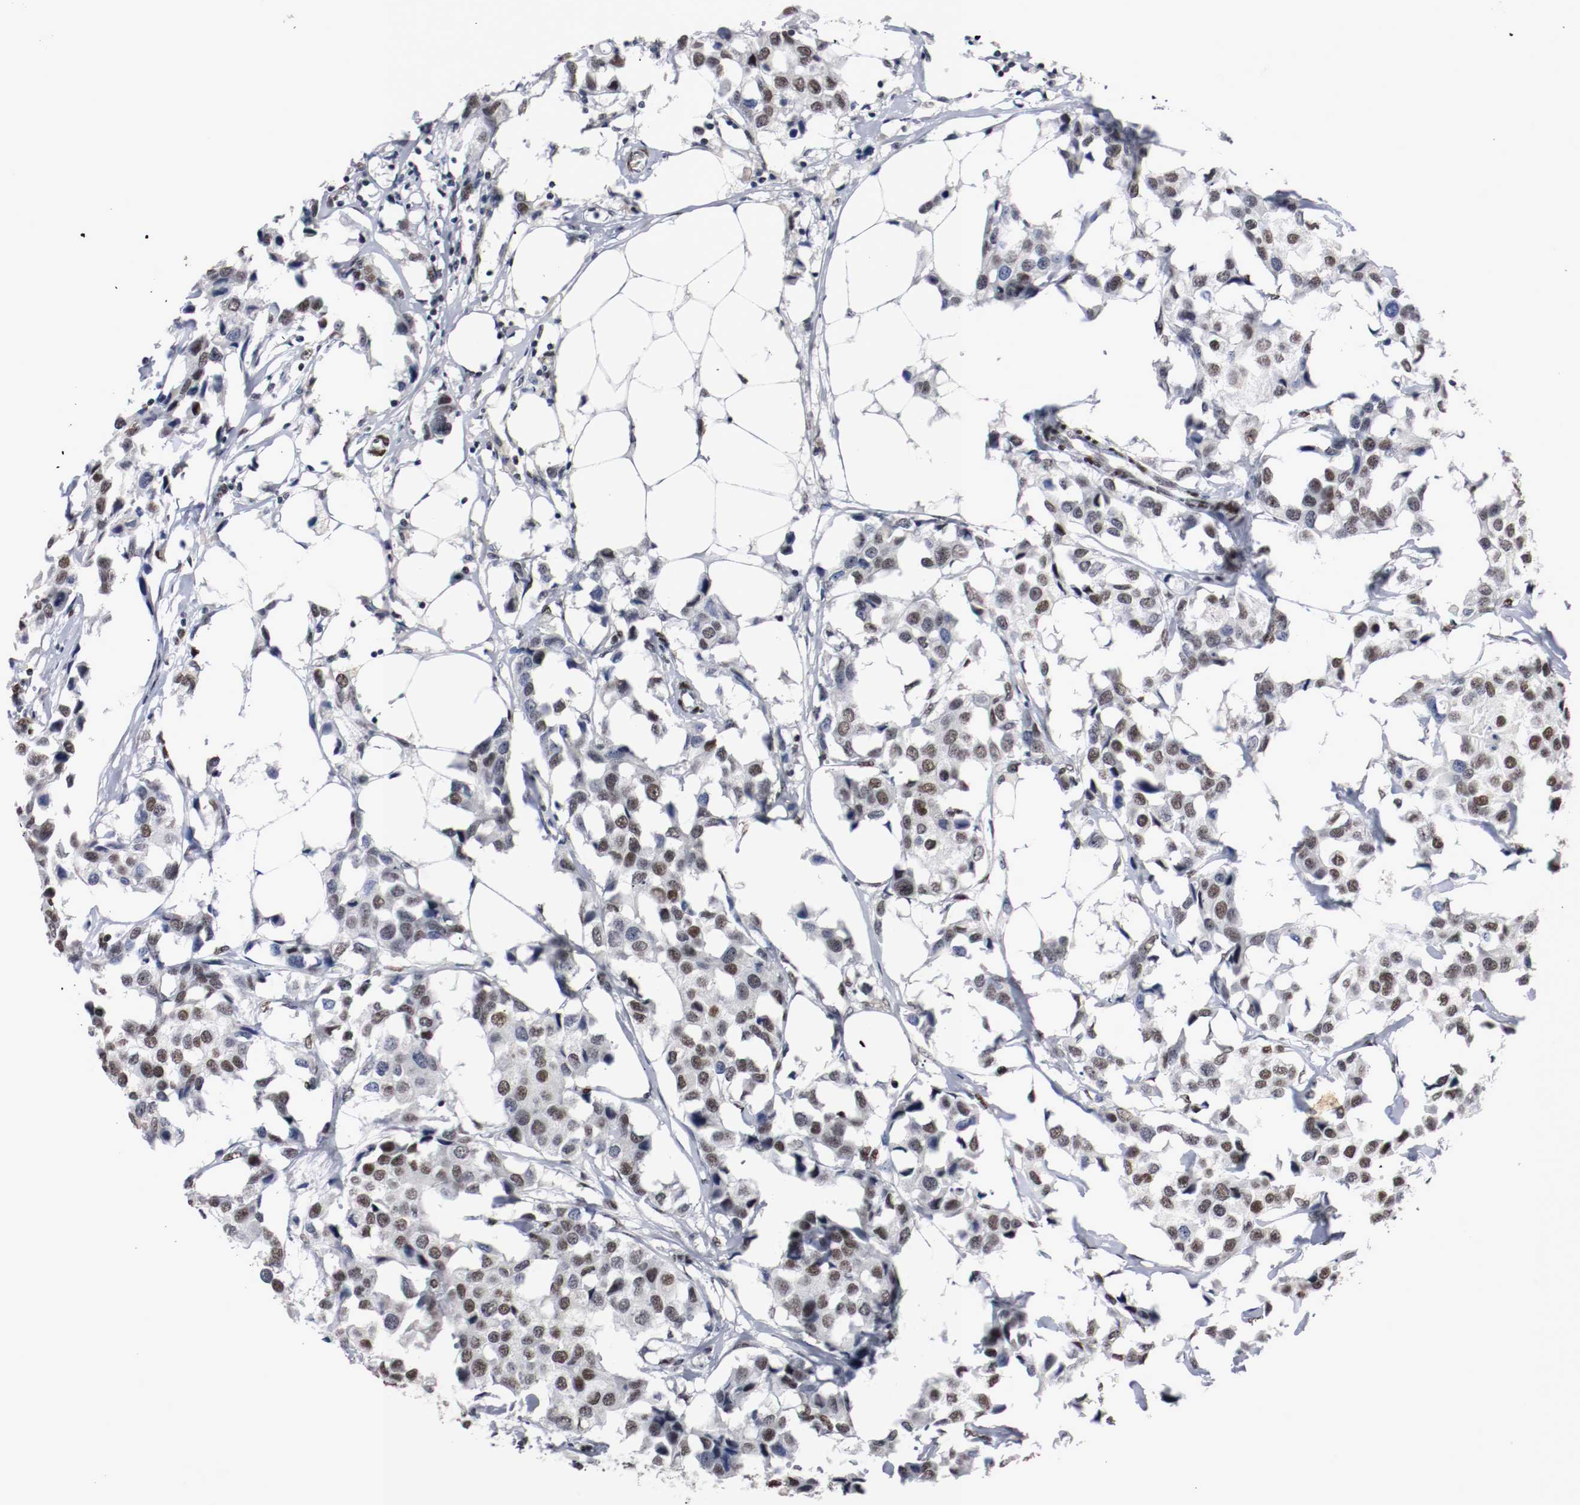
{"staining": {"intensity": "moderate", "quantity": "25%-75%", "location": "nuclear"}, "tissue": "breast cancer", "cell_type": "Tumor cells", "image_type": "cancer", "snomed": [{"axis": "morphology", "description": "Duct carcinoma"}, {"axis": "topography", "description": "Breast"}], "caption": "Human infiltrating ductal carcinoma (breast) stained with a brown dye exhibits moderate nuclear positive positivity in about 25%-75% of tumor cells.", "gene": "MEF2D", "patient": {"sex": "female", "age": 80}}